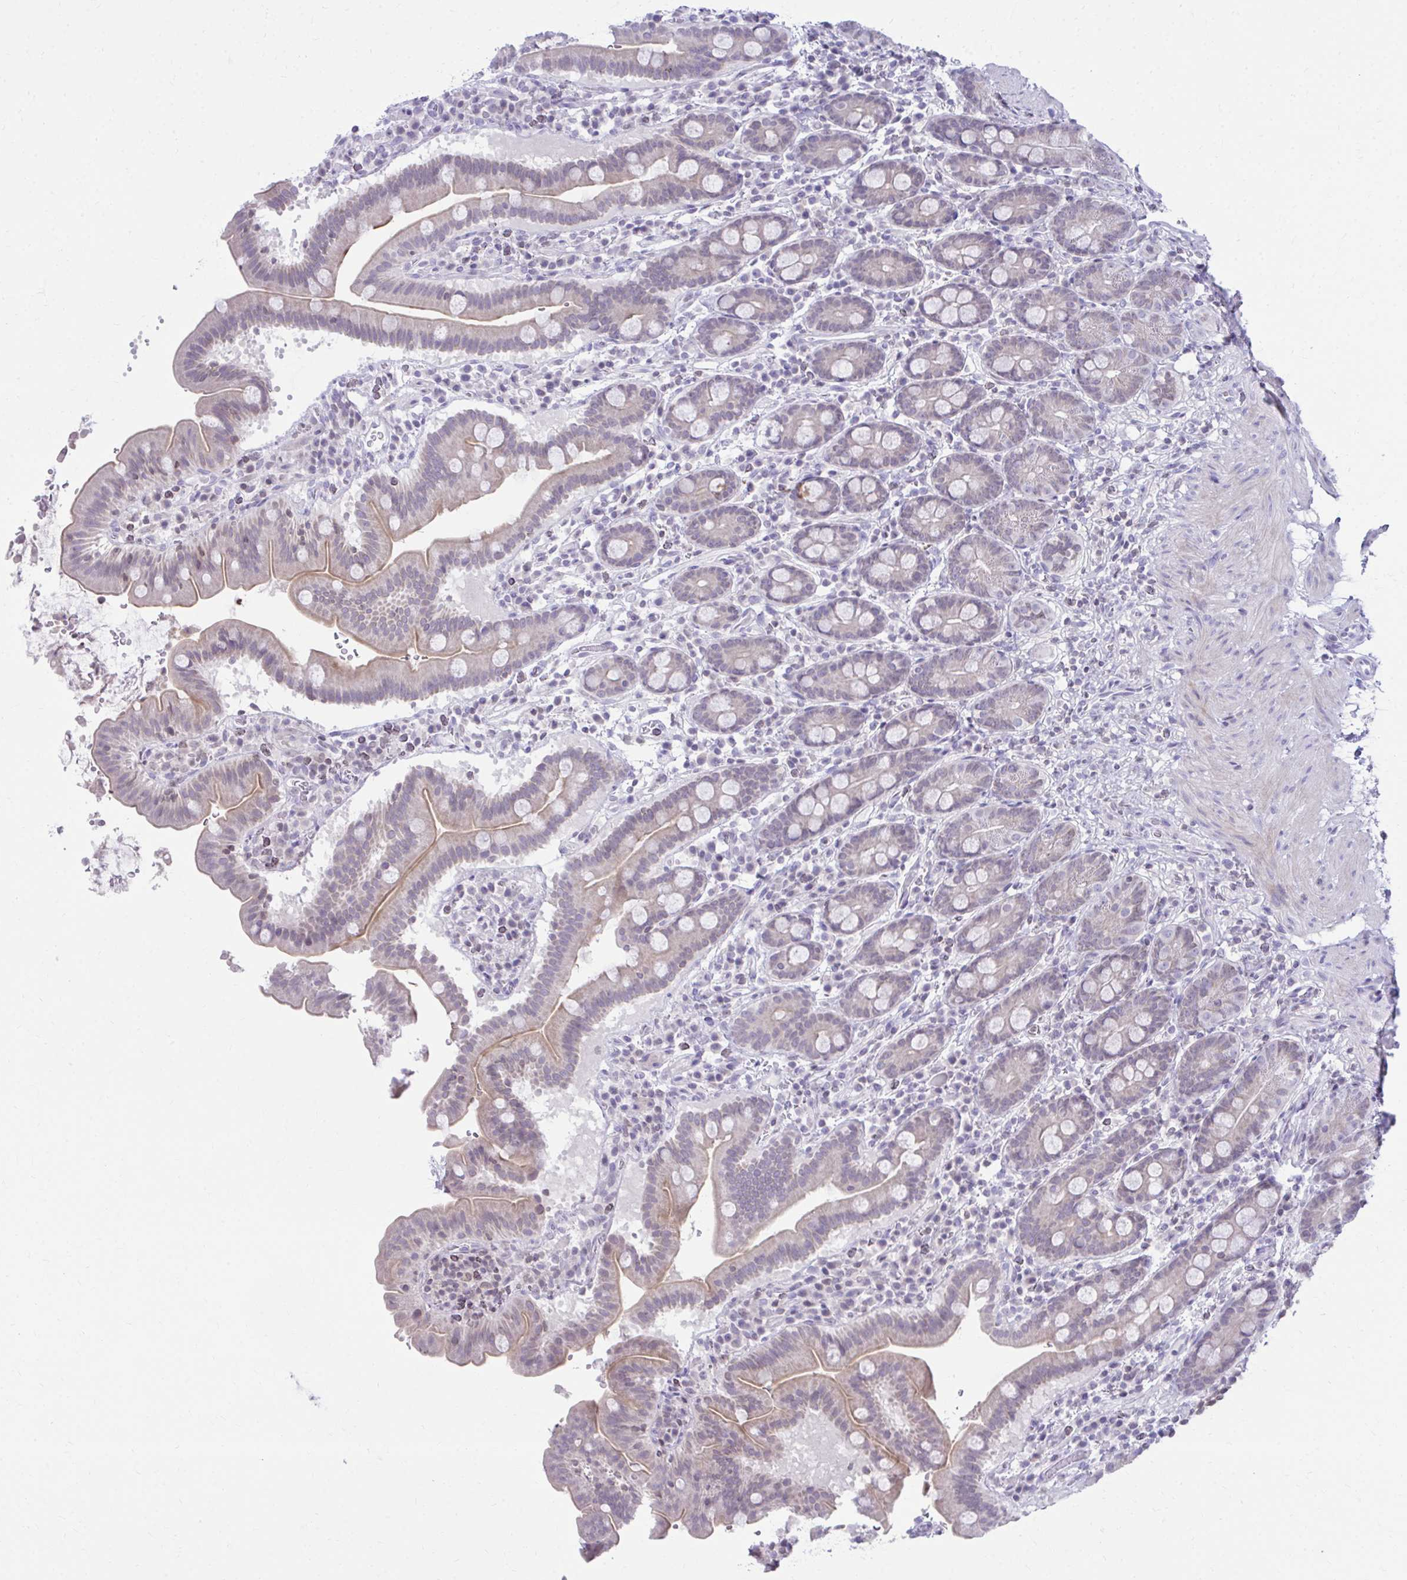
{"staining": {"intensity": "moderate", "quantity": "25%-75%", "location": "cytoplasmic/membranous"}, "tissue": "small intestine", "cell_type": "Glandular cells", "image_type": "normal", "snomed": [{"axis": "morphology", "description": "Normal tissue, NOS"}, {"axis": "topography", "description": "Small intestine"}], "caption": "Approximately 25%-75% of glandular cells in benign small intestine reveal moderate cytoplasmic/membranous protein staining as visualized by brown immunohistochemical staining.", "gene": "OR7A5", "patient": {"sex": "male", "age": 26}}